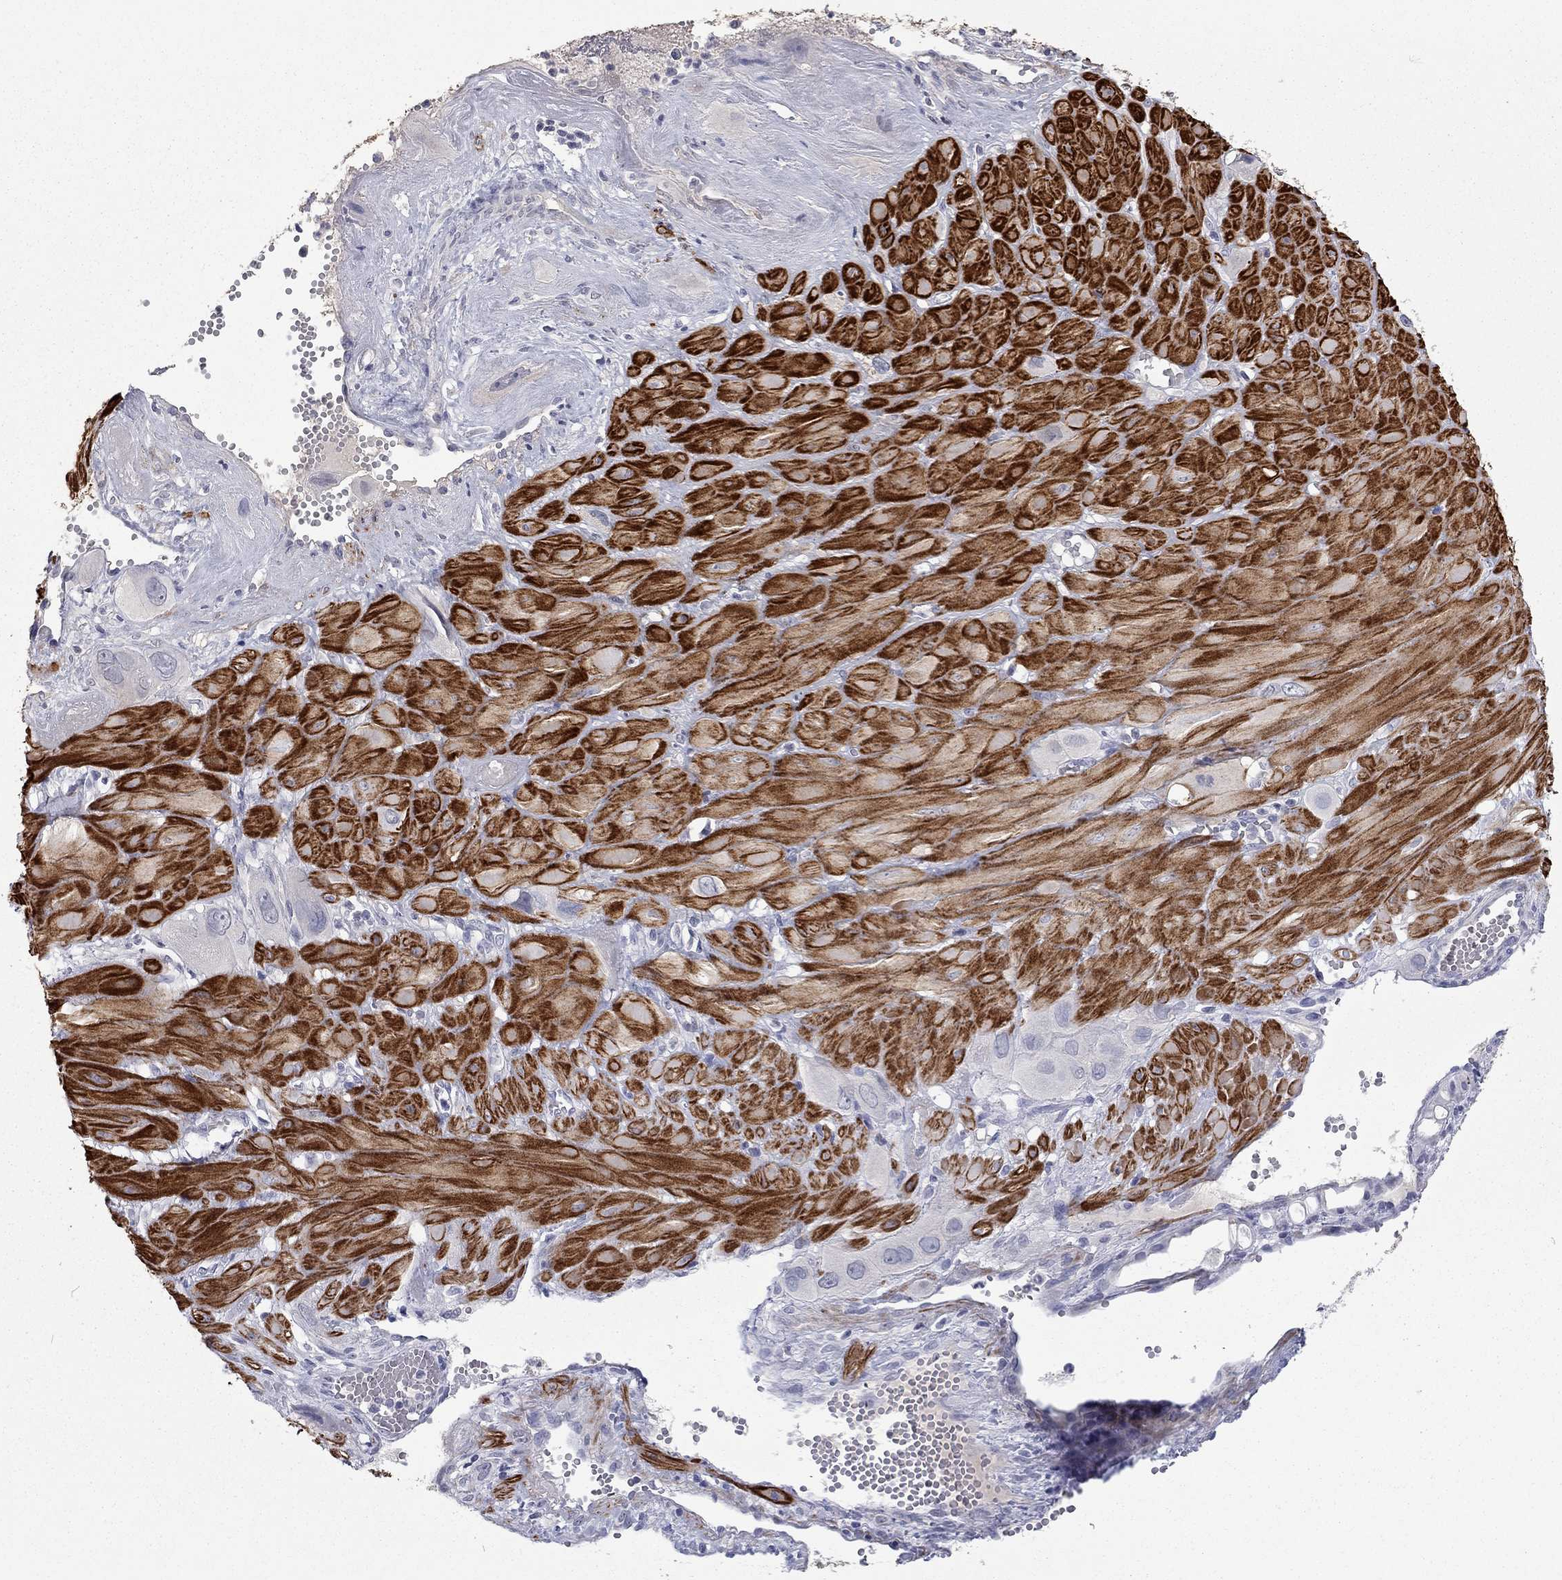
{"staining": {"intensity": "negative", "quantity": "none", "location": "none"}, "tissue": "cervical cancer", "cell_type": "Tumor cells", "image_type": "cancer", "snomed": [{"axis": "morphology", "description": "Squamous cell carcinoma, NOS"}, {"axis": "topography", "description": "Cervix"}], "caption": "IHC micrograph of neoplastic tissue: cervical cancer (squamous cell carcinoma) stained with DAB reveals no significant protein staining in tumor cells.", "gene": "IP6K3", "patient": {"sex": "female", "age": 34}}